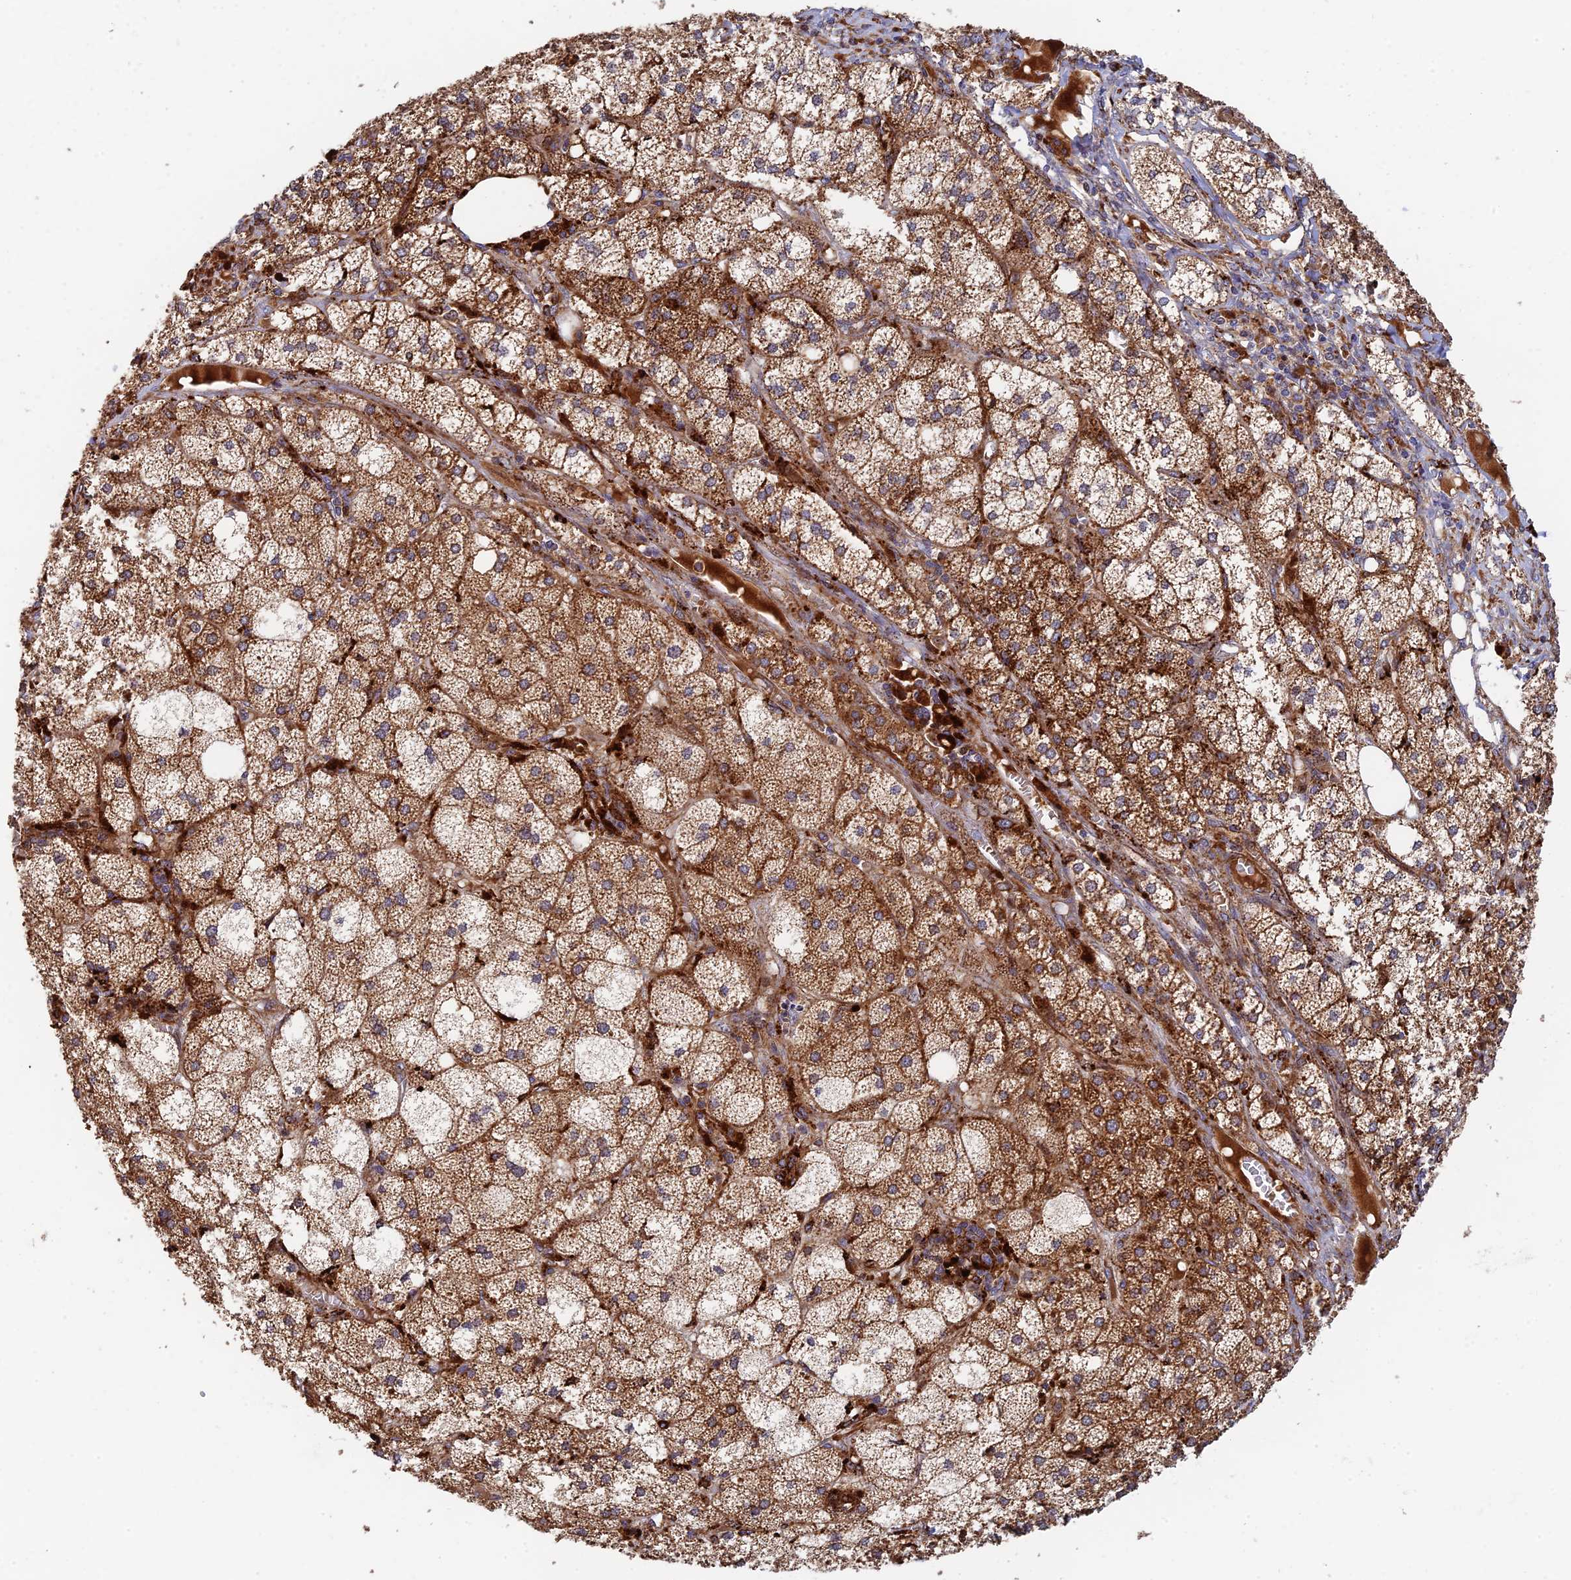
{"staining": {"intensity": "strong", "quantity": ">75%", "location": "cytoplasmic/membranous"}, "tissue": "adrenal gland", "cell_type": "Glandular cells", "image_type": "normal", "snomed": [{"axis": "morphology", "description": "Normal tissue, NOS"}, {"axis": "topography", "description": "Adrenal gland"}], "caption": "DAB (3,3'-diaminobenzidine) immunohistochemical staining of unremarkable human adrenal gland exhibits strong cytoplasmic/membranous protein staining in approximately >75% of glandular cells.", "gene": "PPP2R3C", "patient": {"sex": "female", "age": 61}}